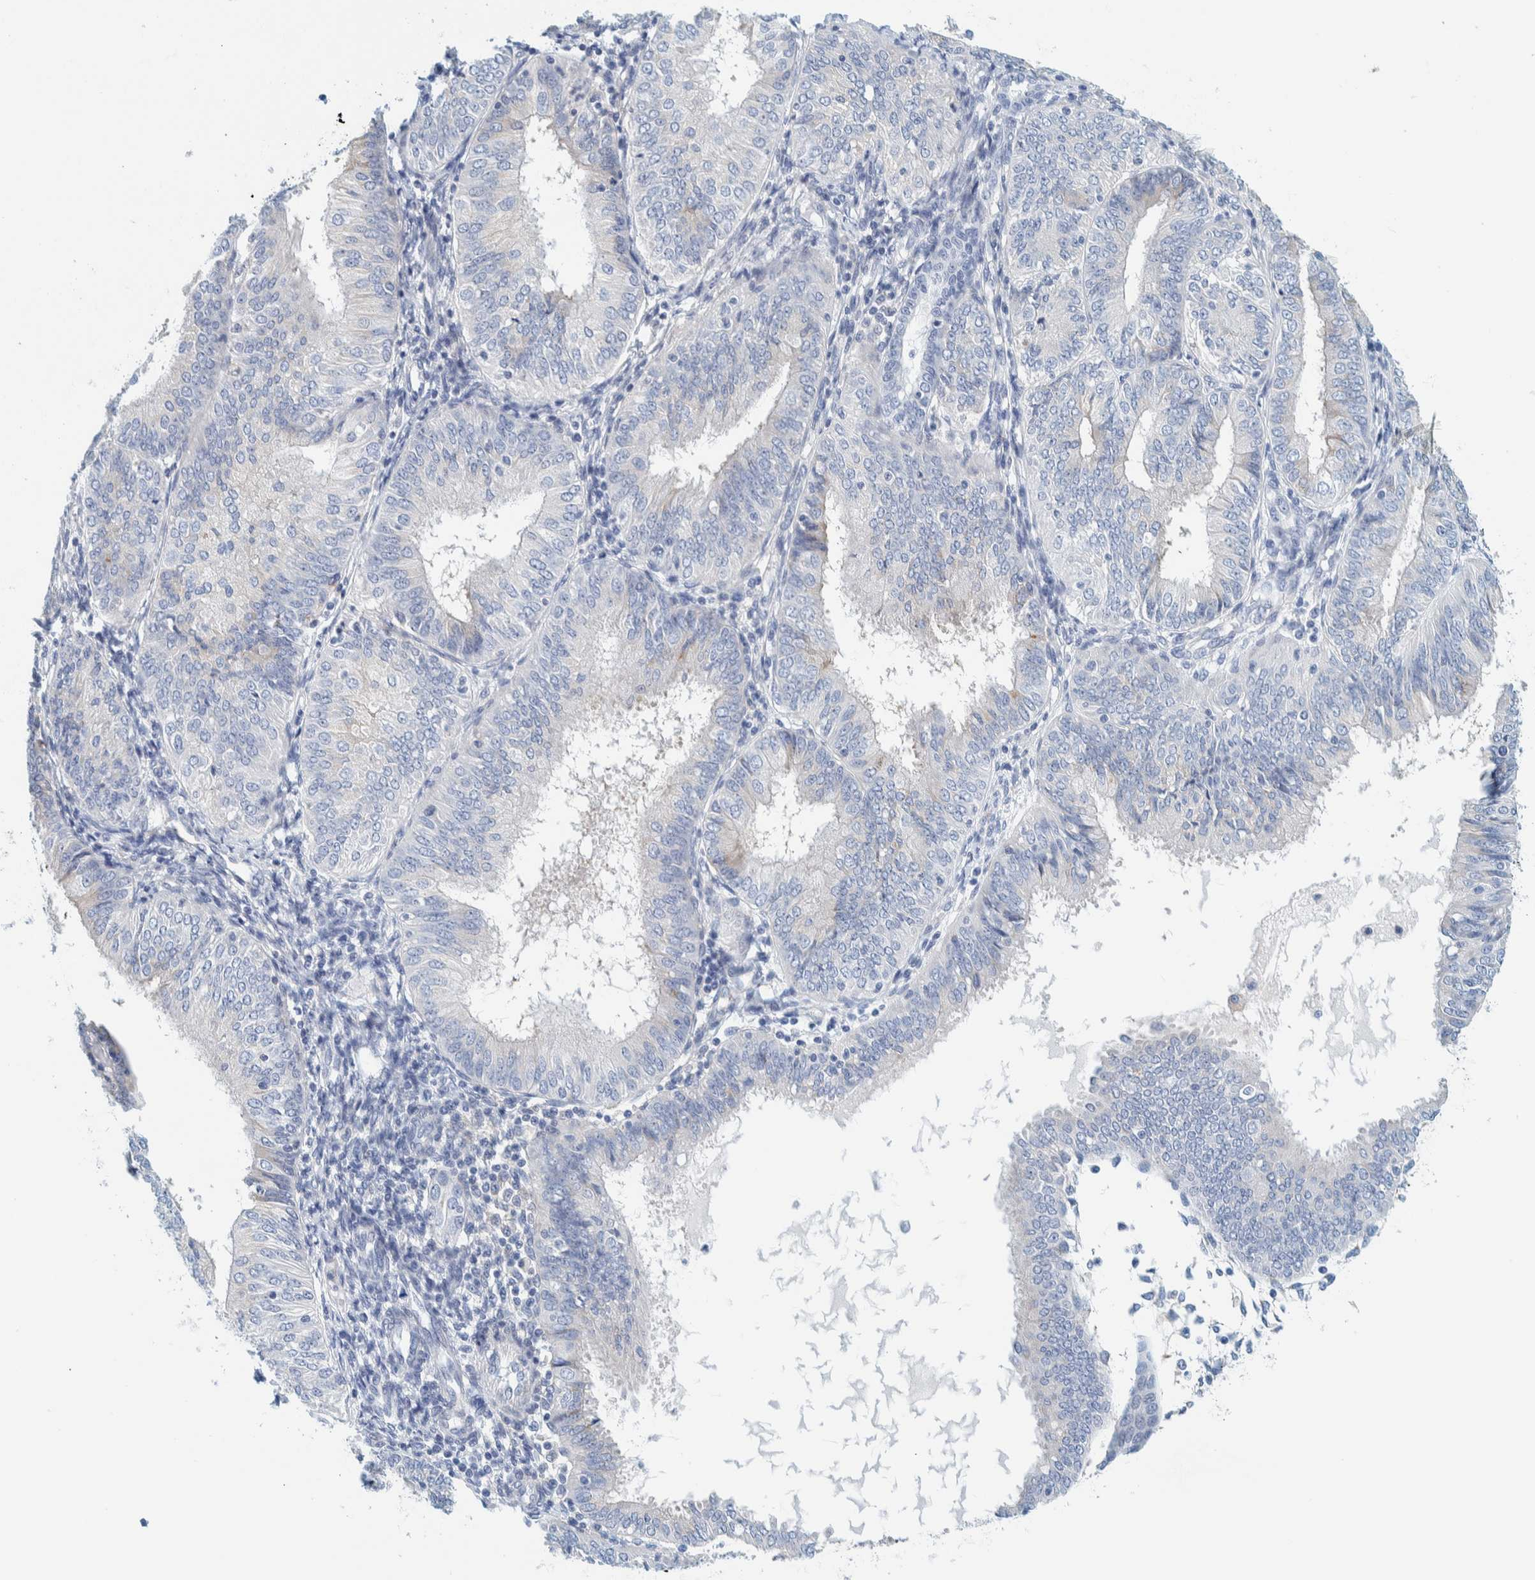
{"staining": {"intensity": "negative", "quantity": "none", "location": "none"}, "tissue": "endometrial cancer", "cell_type": "Tumor cells", "image_type": "cancer", "snomed": [{"axis": "morphology", "description": "Adenocarcinoma, NOS"}, {"axis": "topography", "description": "Endometrium"}], "caption": "High magnification brightfield microscopy of endometrial adenocarcinoma stained with DAB (3,3'-diaminobenzidine) (brown) and counterstained with hematoxylin (blue): tumor cells show no significant positivity.", "gene": "MOG", "patient": {"sex": "female", "age": 58}}